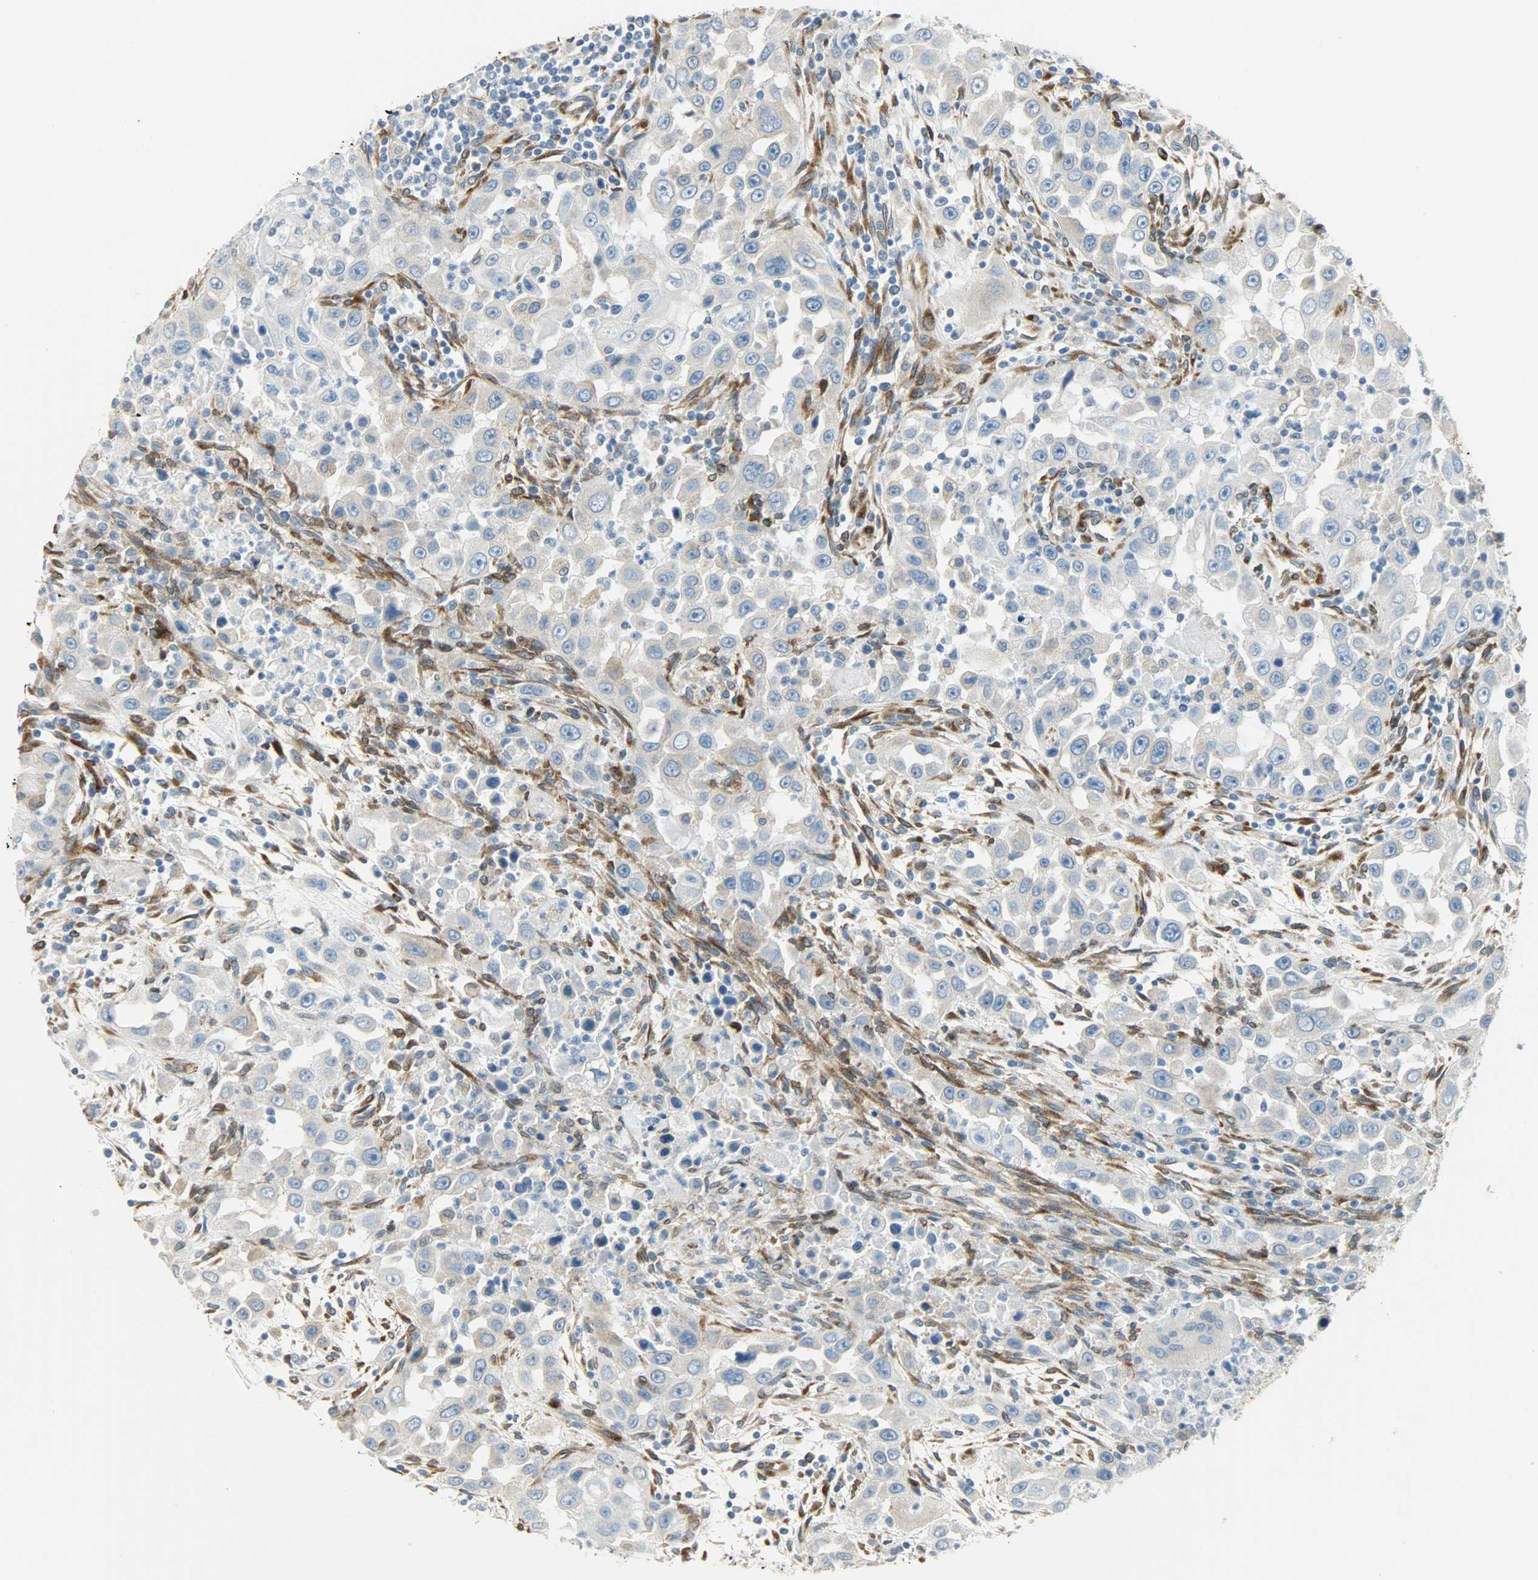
{"staining": {"intensity": "moderate", "quantity": "25%-75%", "location": "cytoplasmic/membranous"}, "tissue": "head and neck cancer", "cell_type": "Tumor cells", "image_type": "cancer", "snomed": [{"axis": "morphology", "description": "Carcinoma, NOS"}, {"axis": "topography", "description": "Head-Neck"}], "caption": "A photomicrograph showing moderate cytoplasmic/membranous staining in approximately 25%-75% of tumor cells in head and neck cancer, as visualized by brown immunohistochemical staining.", "gene": "PKD2", "patient": {"sex": "male", "age": 87}}